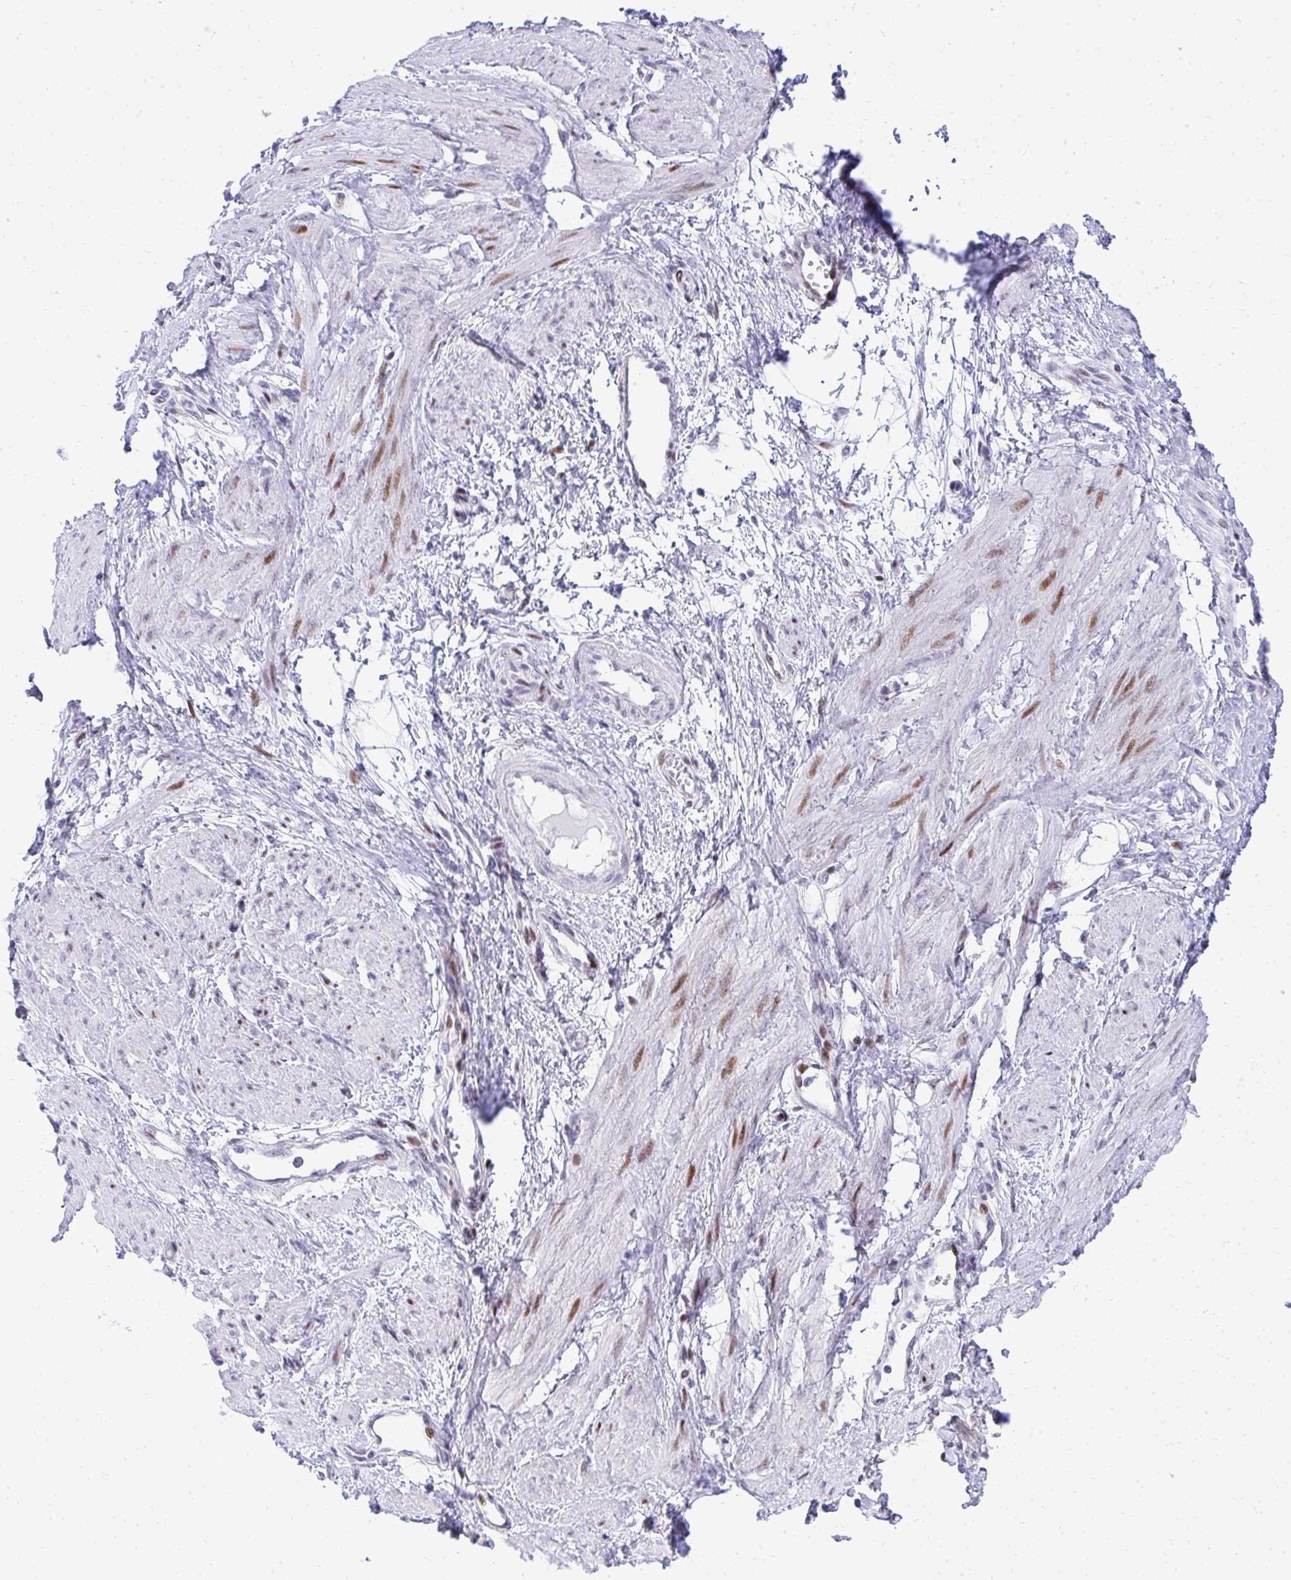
{"staining": {"intensity": "moderate", "quantity": "<25%", "location": "nuclear"}, "tissue": "smooth muscle", "cell_type": "Smooth muscle cells", "image_type": "normal", "snomed": [{"axis": "morphology", "description": "Normal tissue, NOS"}, {"axis": "topography", "description": "Smooth muscle"}, {"axis": "topography", "description": "Uterus"}], "caption": "A photomicrograph of smooth muscle stained for a protein exhibits moderate nuclear brown staining in smooth muscle cells.", "gene": "GLDN", "patient": {"sex": "female", "age": 39}}